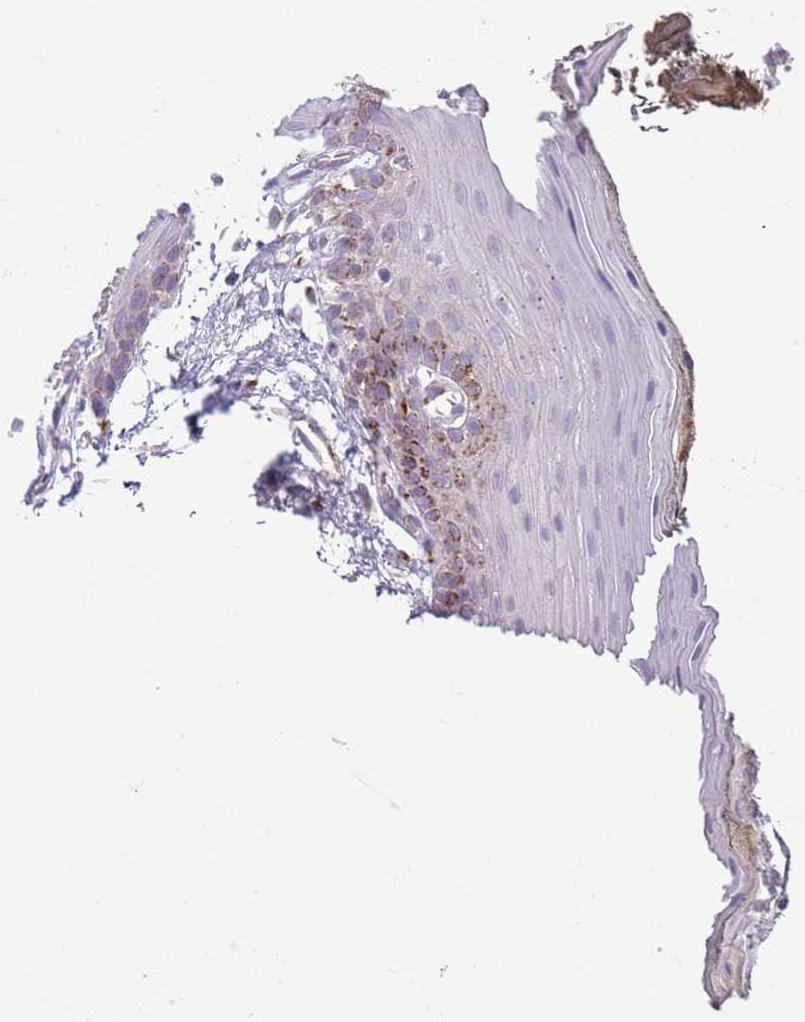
{"staining": {"intensity": "moderate", "quantity": "<25%", "location": "cytoplasmic/membranous"}, "tissue": "oral mucosa", "cell_type": "Squamous epithelial cells", "image_type": "normal", "snomed": [{"axis": "morphology", "description": "Normal tissue, NOS"}, {"axis": "morphology", "description": "Squamous cell carcinoma, NOS"}, {"axis": "topography", "description": "Oral tissue"}, {"axis": "topography", "description": "Head-Neck"}], "caption": "High-magnification brightfield microscopy of unremarkable oral mucosa stained with DAB (brown) and counterstained with hematoxylin (blue). squamous epithelial cells exhibit moderate cytoplasmic/membranous staining is present in about<25% of cells.", "gene": "ACSBG1", "patient": {"sex": "female", "age": 81}}